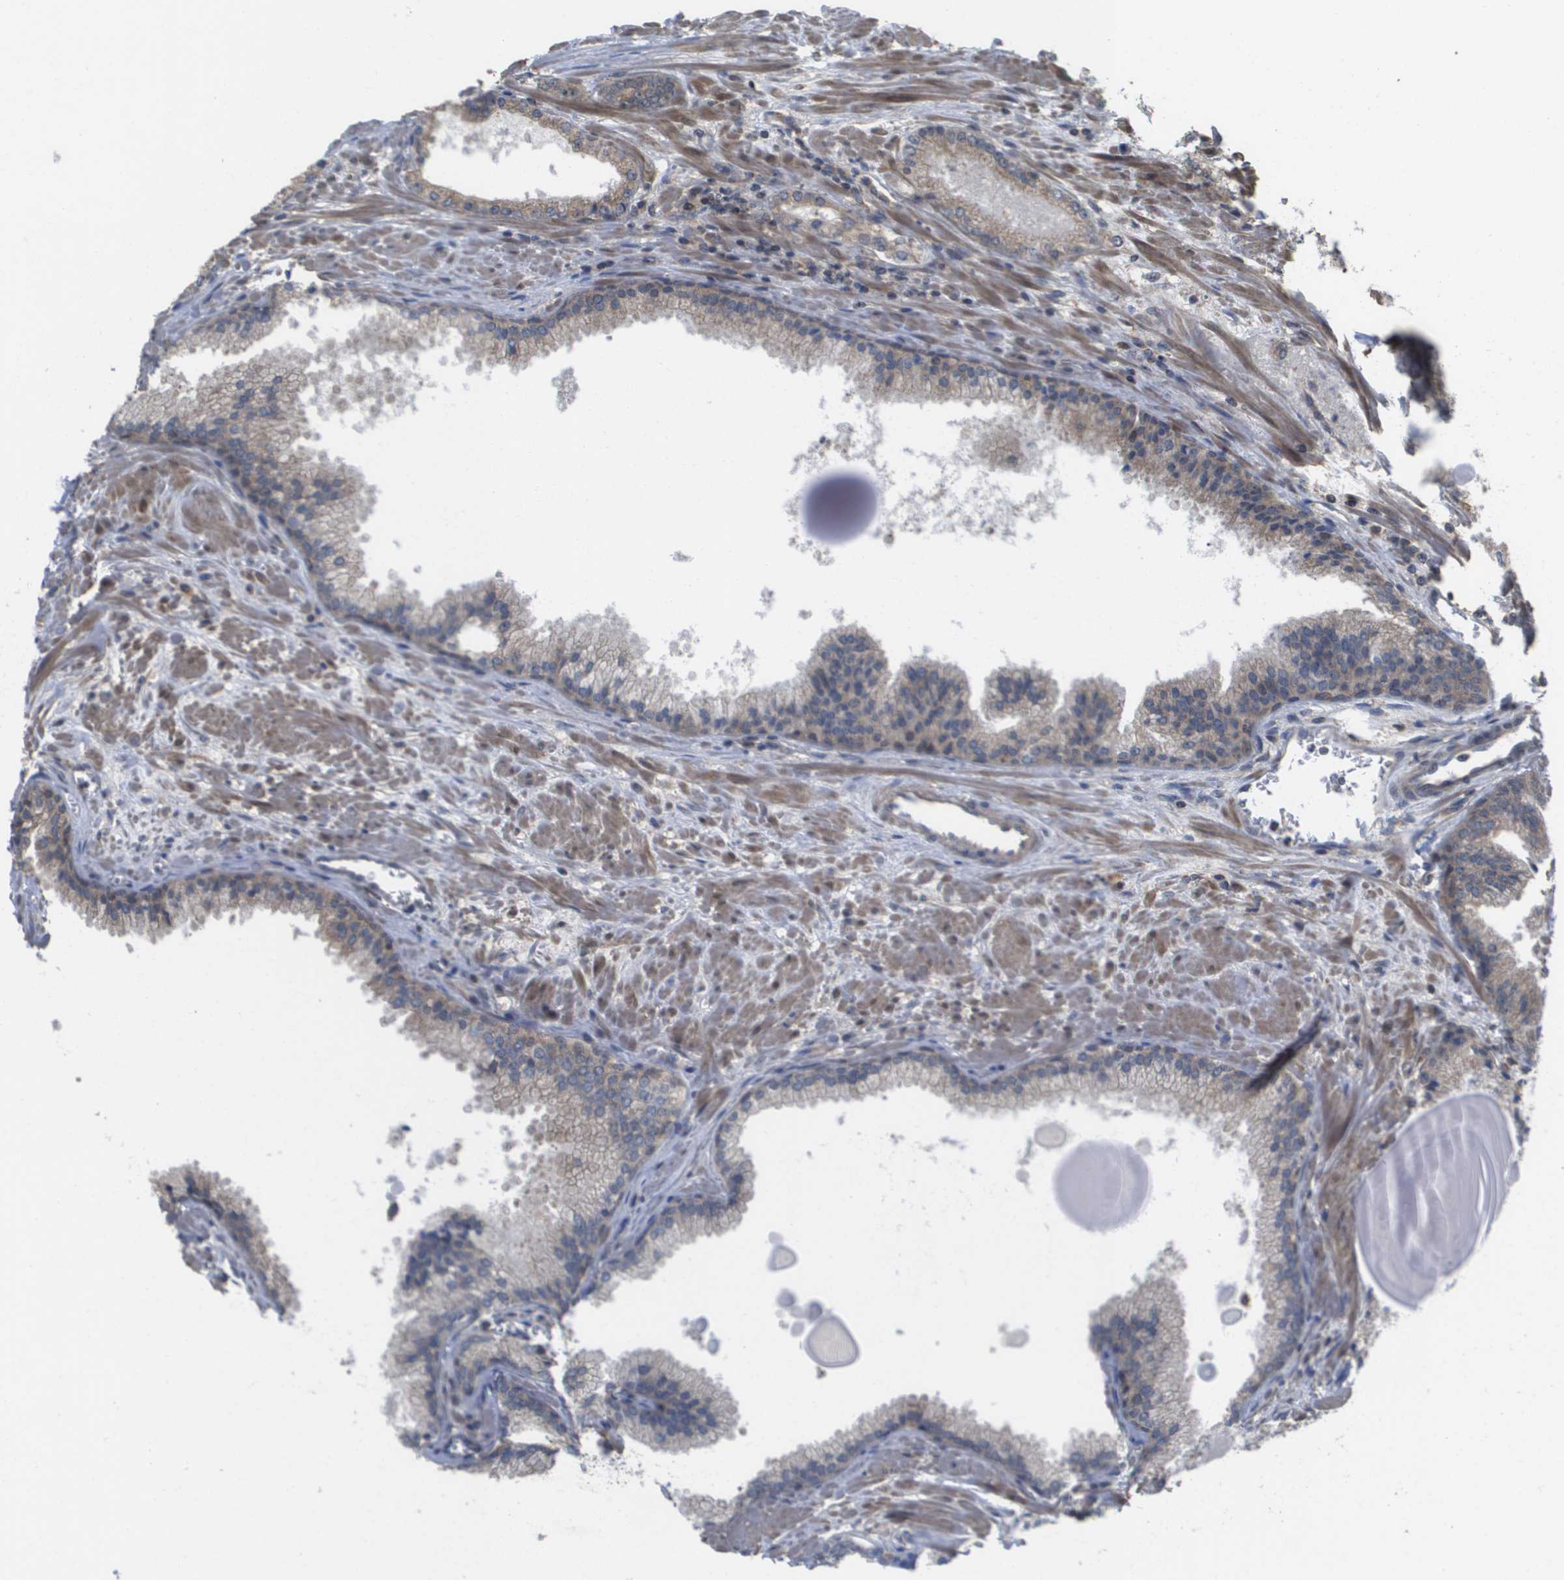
{"staining": {"intensity": "weak", "quantity": "25%-75%", "location": "cytoplasmic/membranous"}, "tissue": "prostate cancer", "cell_type": "Tumor cells", "image_type": "cancer", "snomed": [{"axis": "morphology", "description": "Adenocarcinoma, Low grade"}, {"axis": "topography", "description": "Prostate"}], "caption": "Immunohistochemistry (IHC) staining of prostate cancer, which exhibits low levels of weak cytoplasmic/membranous positivity in approximately 25%-75% of tumor cells indicating weak cytoplasmic/membranous protein expression. The staining was performed using DAB (brown) for protein detection and nuclei were counterstained in hematoxylin (blue).", "gene": "RBM38", "patient": {"sex": "male", "age": 59}}